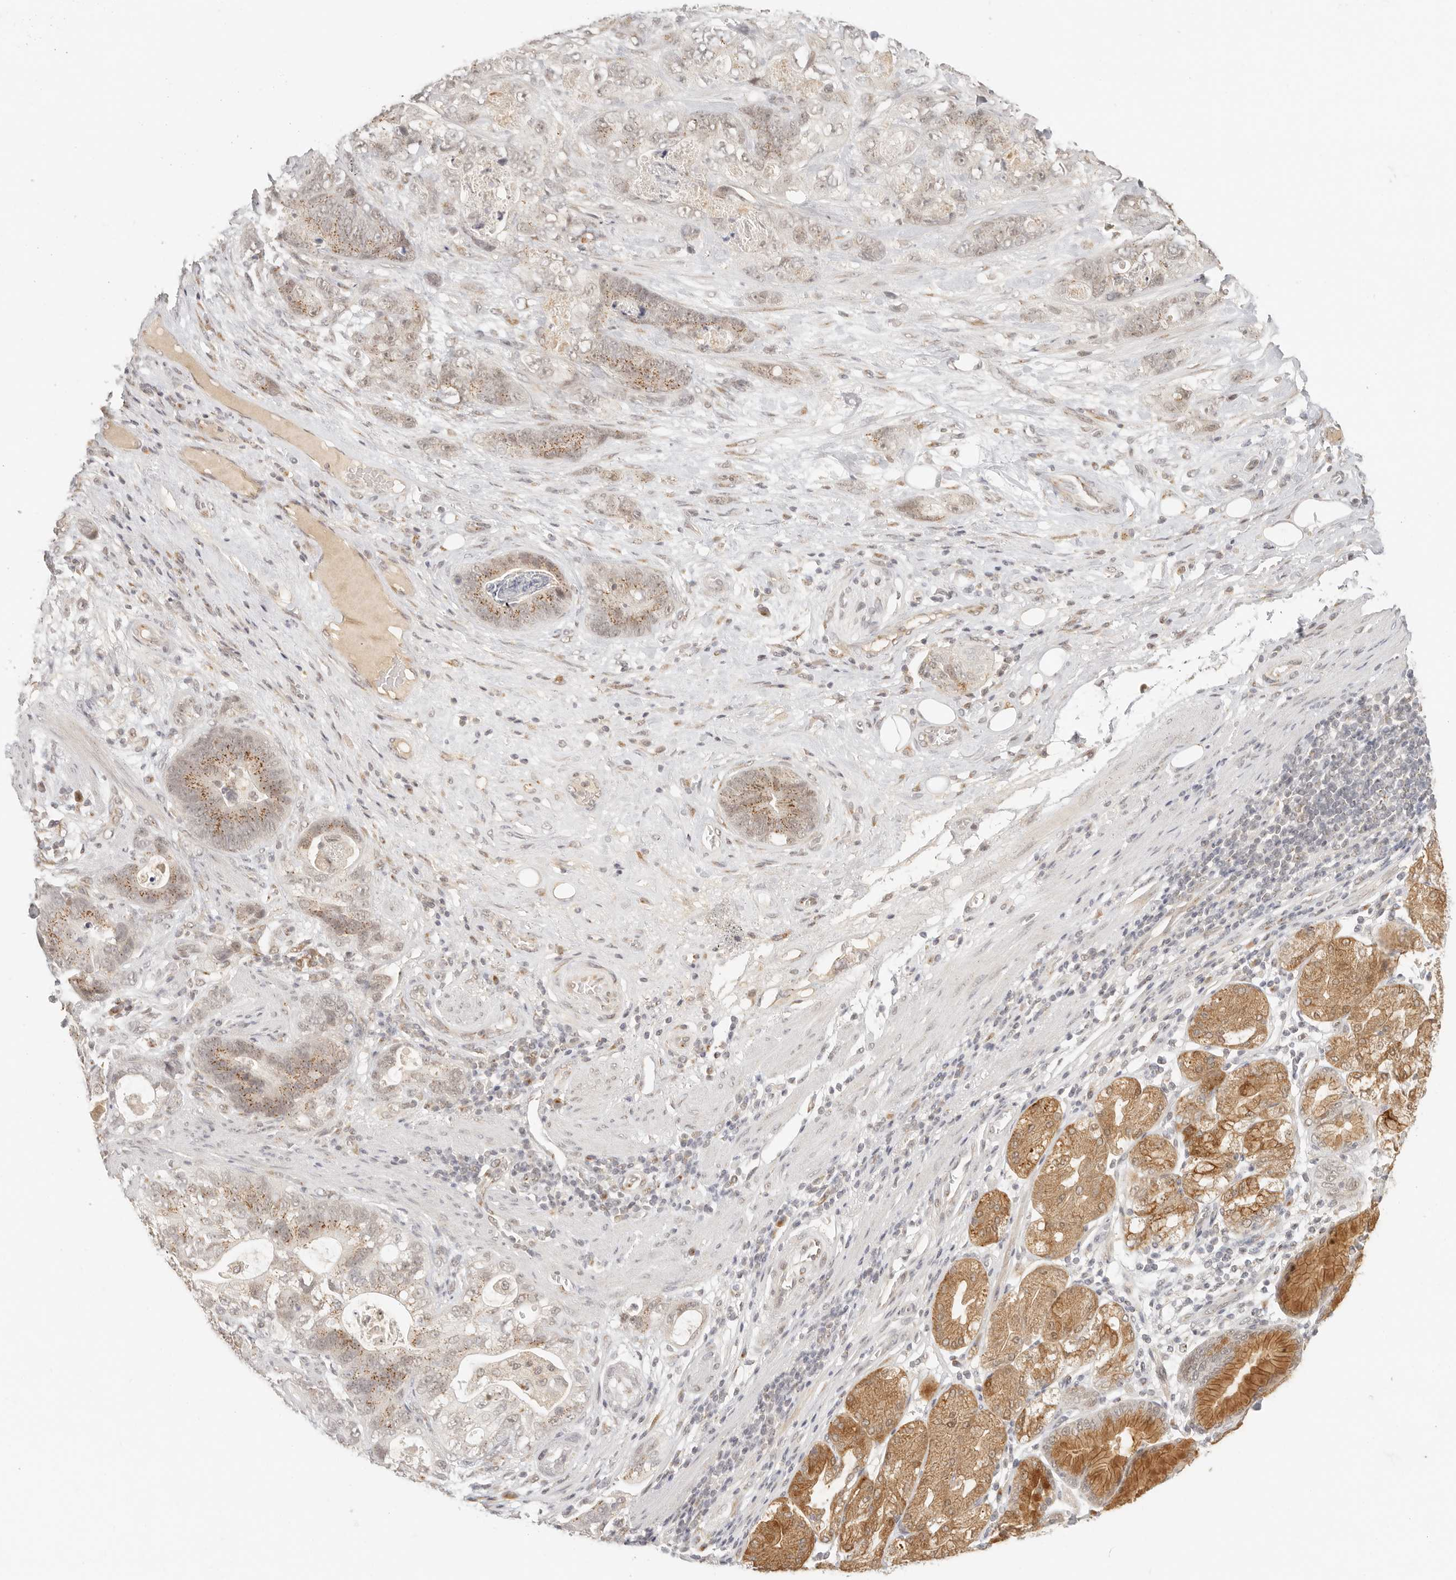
{"staining": {"intensity": "moderate", "quantity": "25%-75%", "location": "cytoplasmic/membranous"}, "tissue": "stomach cancer", "cell_type": "Tumor cells", "image_type": "cancer", "snomed": [{"axis": "morphology", "description": "Normal tissue, NOS"}, {"axis": "morphology", "description": "Adenocarcinoma, NOS"}, {"axis": "topography", "description": "Stomach"}], "caption": "DAB (3,3'-diaminobenzidine) immunohistochemical staining of human stomach adenocarcinoma displays moderate cytoplasmic/membranous protein positivity in about 25%-75% of tumor cells. (DAB IHC, brown staining for protein, blue staining for nuclei).", "gene": "INTS11", "patient": {"sex": "female", "age": 89}}